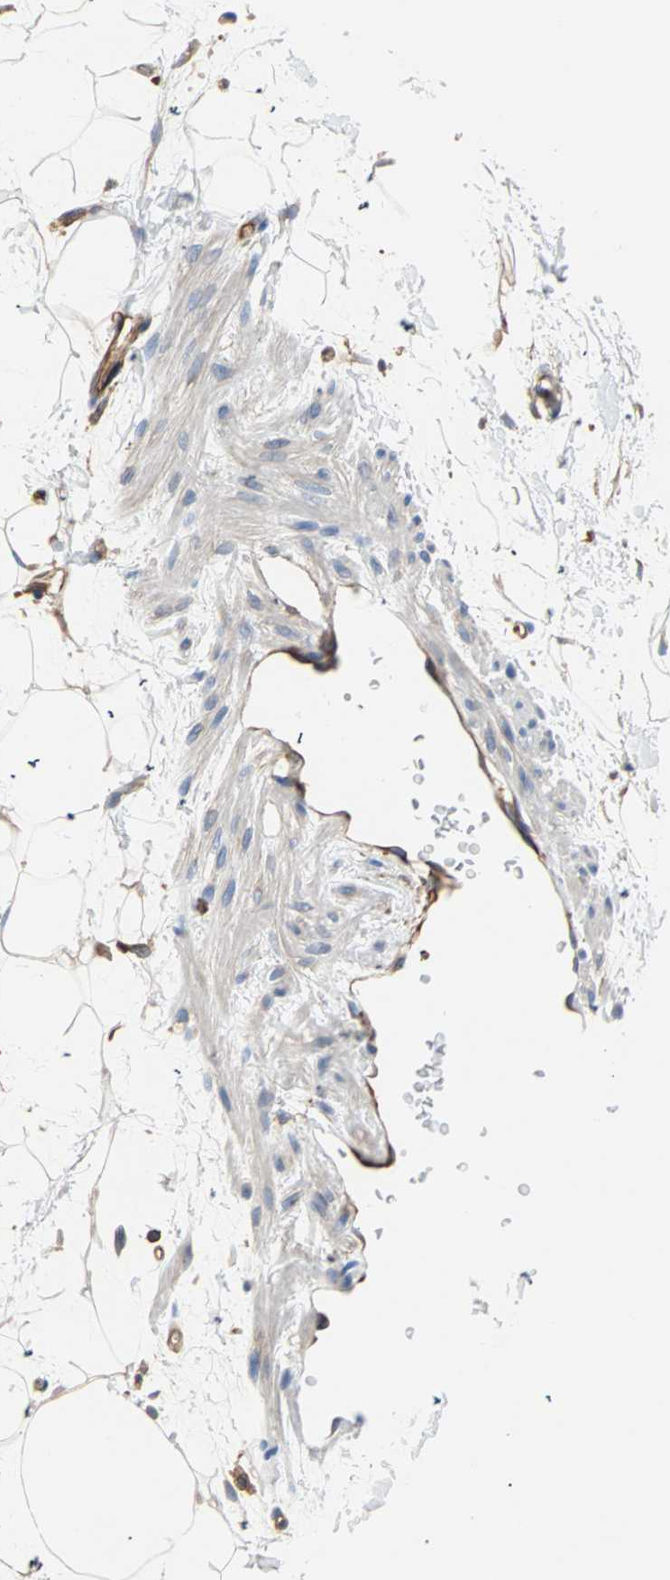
{"staining": {"intensity": "negative", "quantity": "none", "location": "none"}, "tissue": "adipose tissue", "cell_type": "Adipocytes", "image_type": "normal", "snomed": [{"axis": "morphology", "description": "Normal tissue, NOS"}, {"axis": "topography", "description": "Soft tissue"}], "caption": "A micrograph of adipose tissue stained for a protein reveals no brown staining in adipocytes.", "gene": "EEF2", "patient": {"sex": "male", "age": 72}}